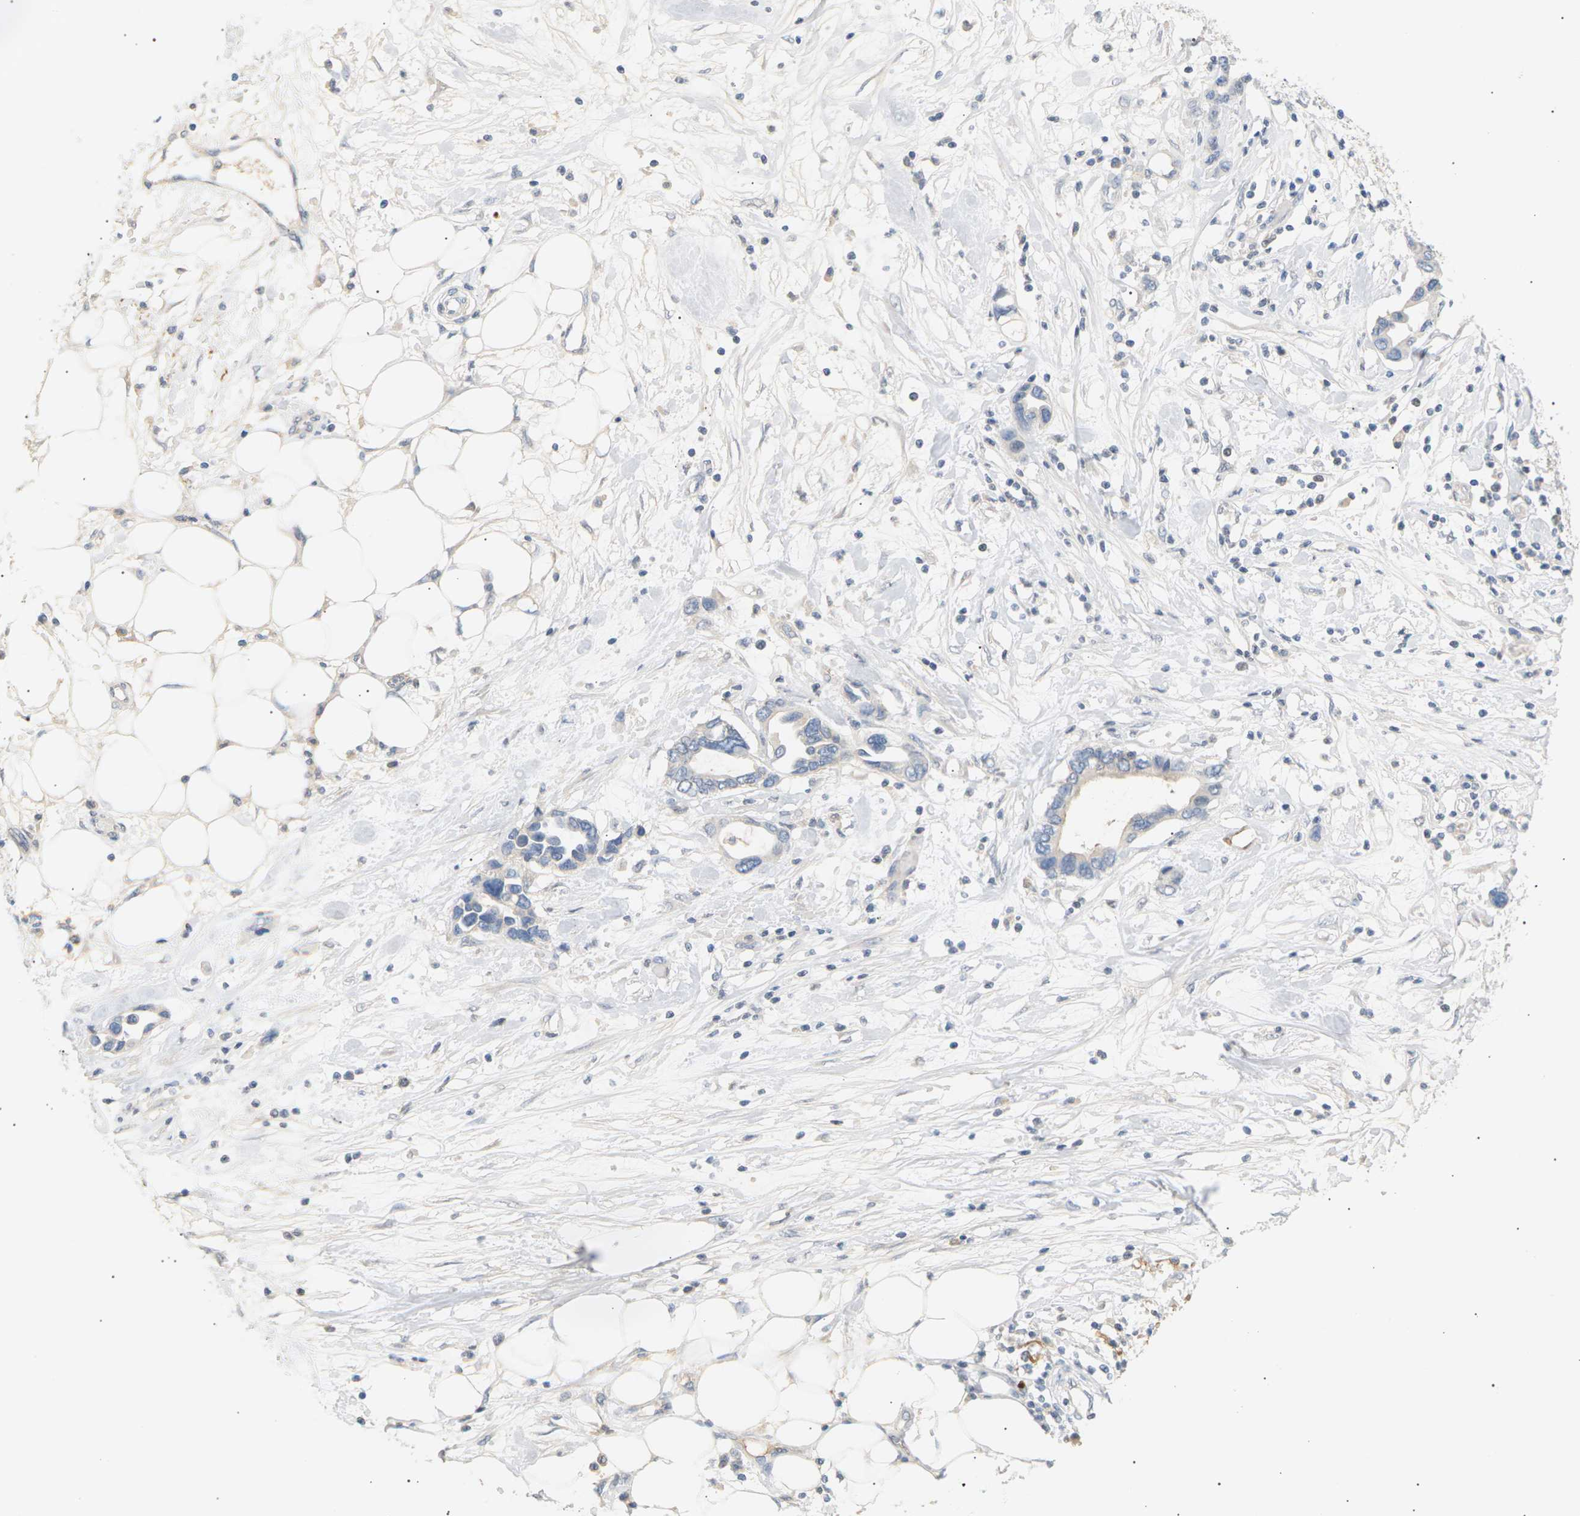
{"staining": {"intensity": "negative", "quantity": "none", "location": "none"}, "tissue": "pancreatic cancer", "cell_type": "Tumor cells", "image_type": "cancer", "snomed": [{"axis": "morphology", "description": "Adenocarcinoma, NOS"}, {"axis": "topography", "description": "Pancreas"}], "caption": "A photomicrograph of human pancreatic cancer is negative for staining in tumor cells.", "gene": "CLU", "patient": {"sex": "female", "age": 57}}